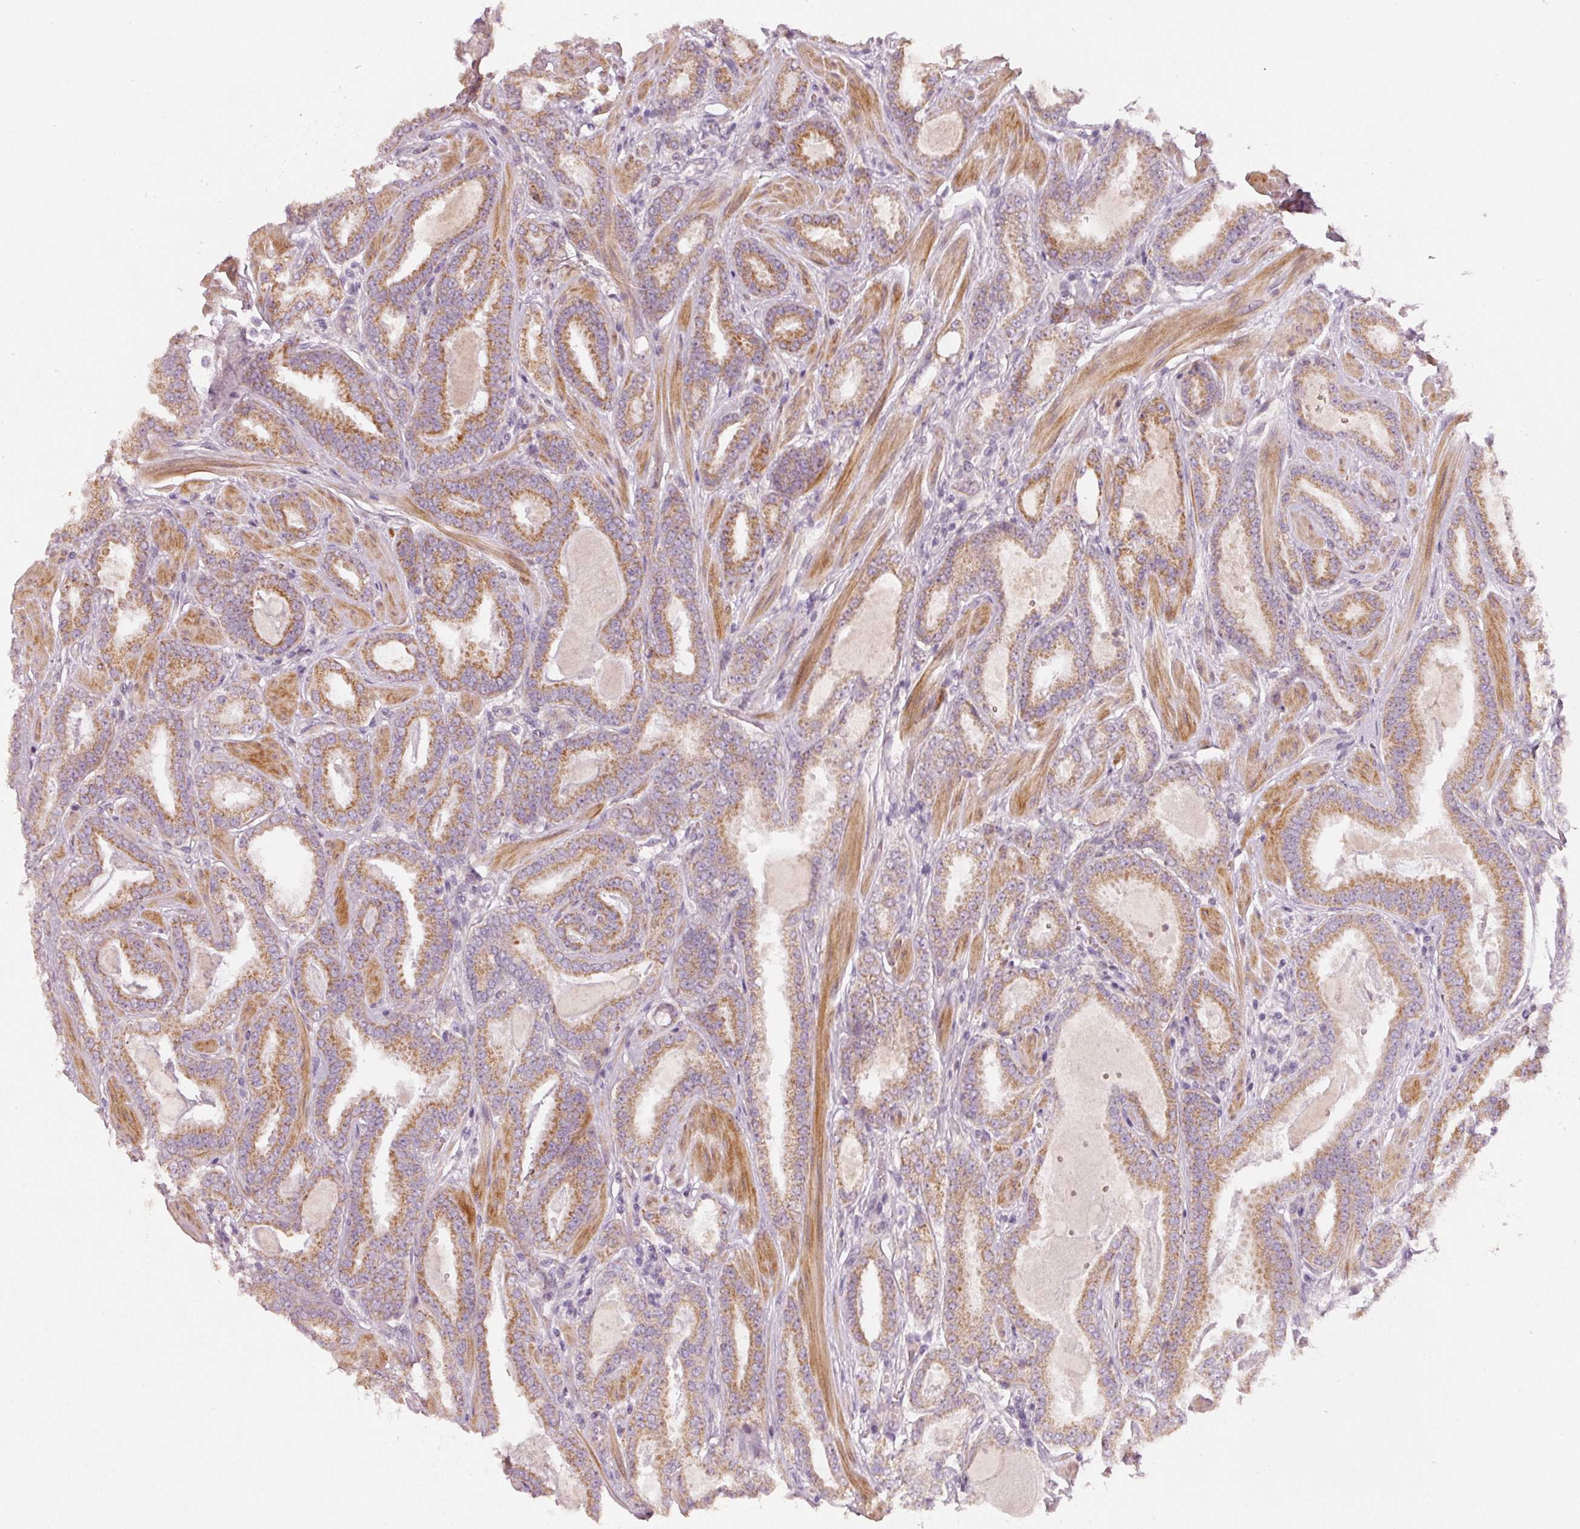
{"staining": {"intensity": "moderate", "quantity": ">75%", "location": "cytoplasmic/membranous"}, "tissue": "prostate cancer", "cell_type": "Tumor cells", "image_type": "cancer", "snomed": [{"axis": "morphology", "description": "Adenocarcinoma, Low grade"}, {"axis": "topography", "description": "Prostate"}], "caption": "High-power microscopy captured an immunohistochemistry (IHC) histopathology image of adenocarcinoma (low-grade) (prostate), revealing moderate cytoplasmic/membranous positivity in about >75% of tumor cells.", "gene": "ARHGAP22", "patient": {"sex": "male", "age": 42}}